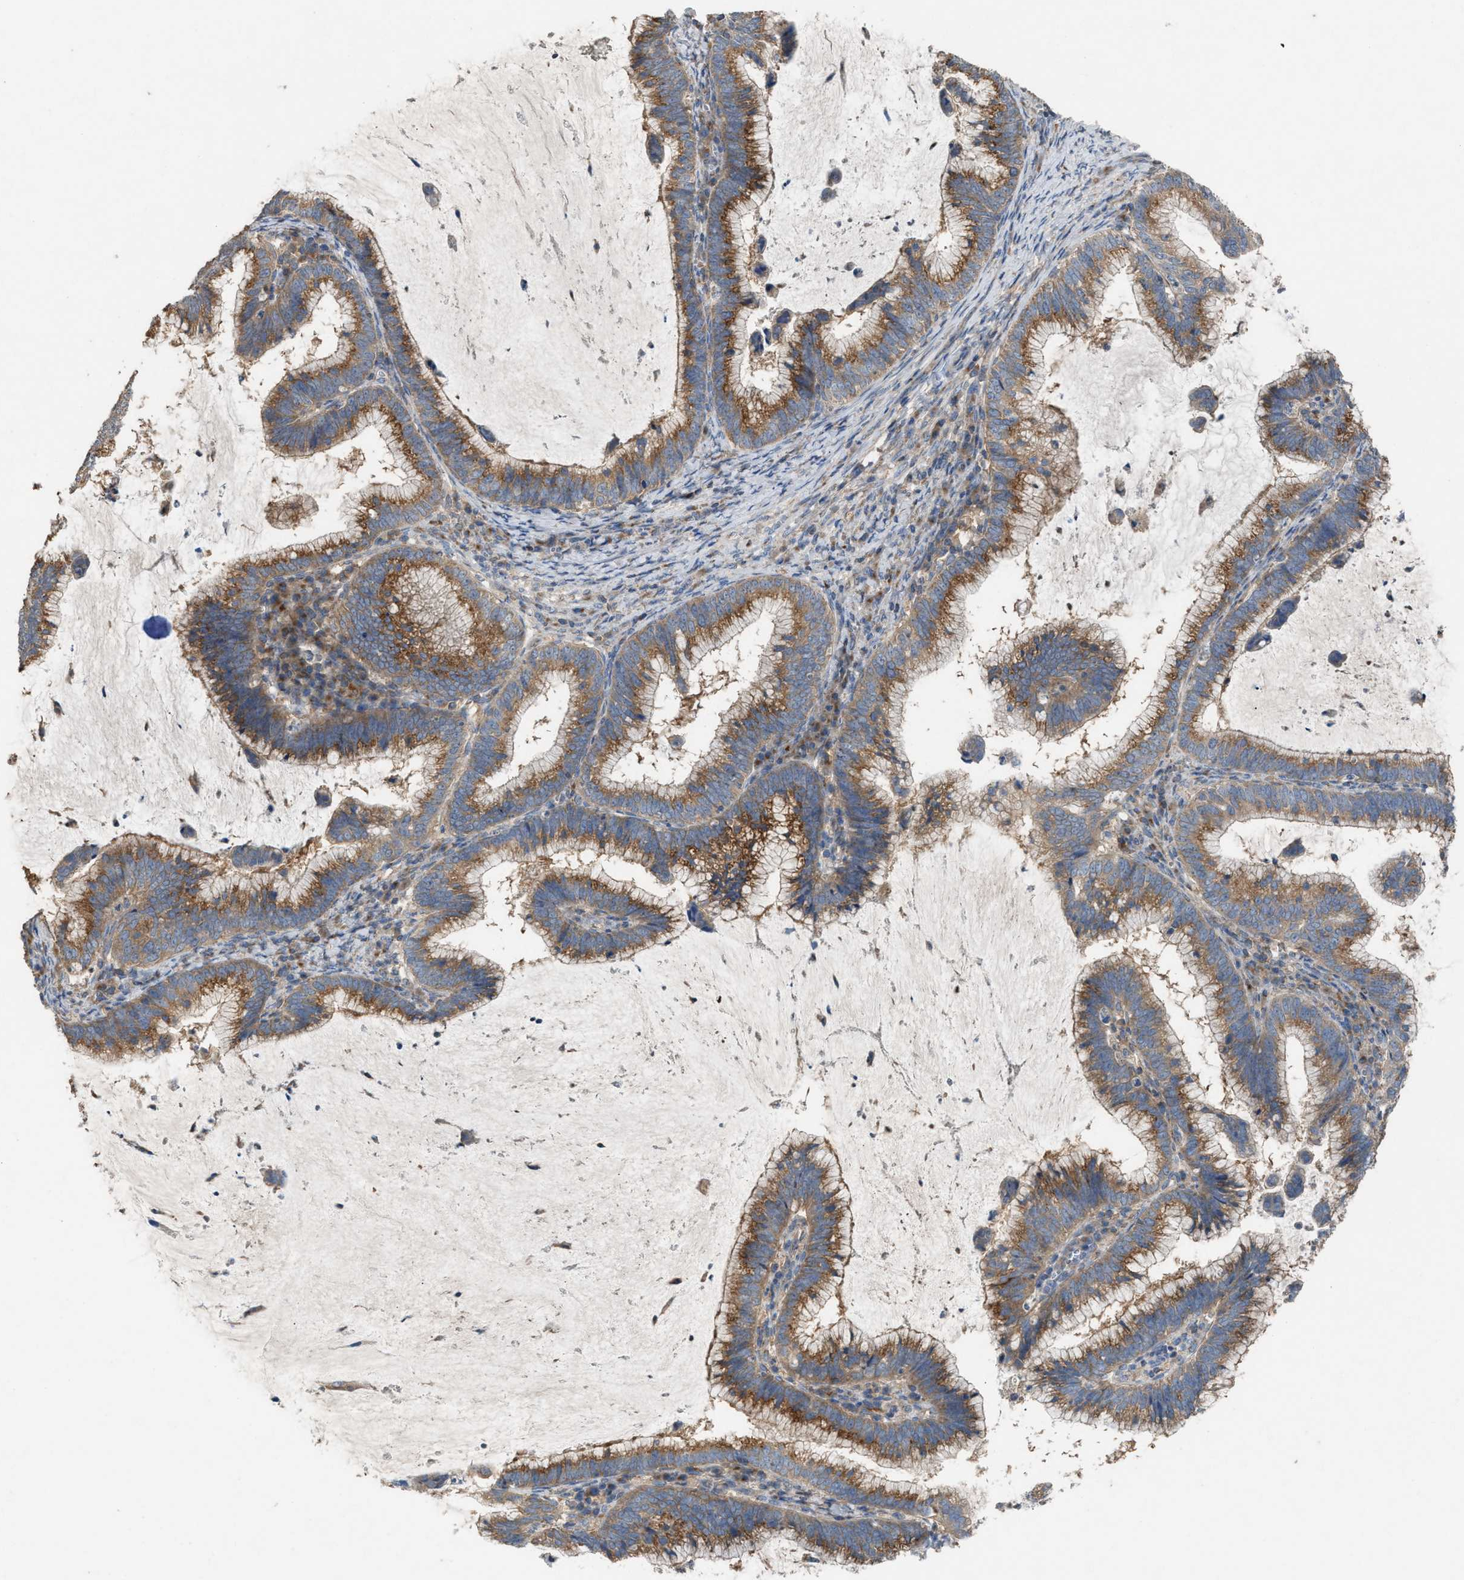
{"staining": {"intensity": "moderate", "quantity": ">75%", "location": "cytoplasmic/membranous"}, "tissue": "cervical cancer", "cell_type": "Tumor cells", "image_type": "cancer", "snomed": [{"axis": "morphology", "description": "Adenocarcinoma, NOS"}, {"axis": "topography", "description": "Cervix"}], "caption": "Adenocarcinoma (cervical) was stained to show a protein in brown. There is medium levels of moderate cytoplasmic/membranous staining in approximately >75% of tumor cells.", "gene": "TPK1", "patient": {"sex": "female", "age": 36}}